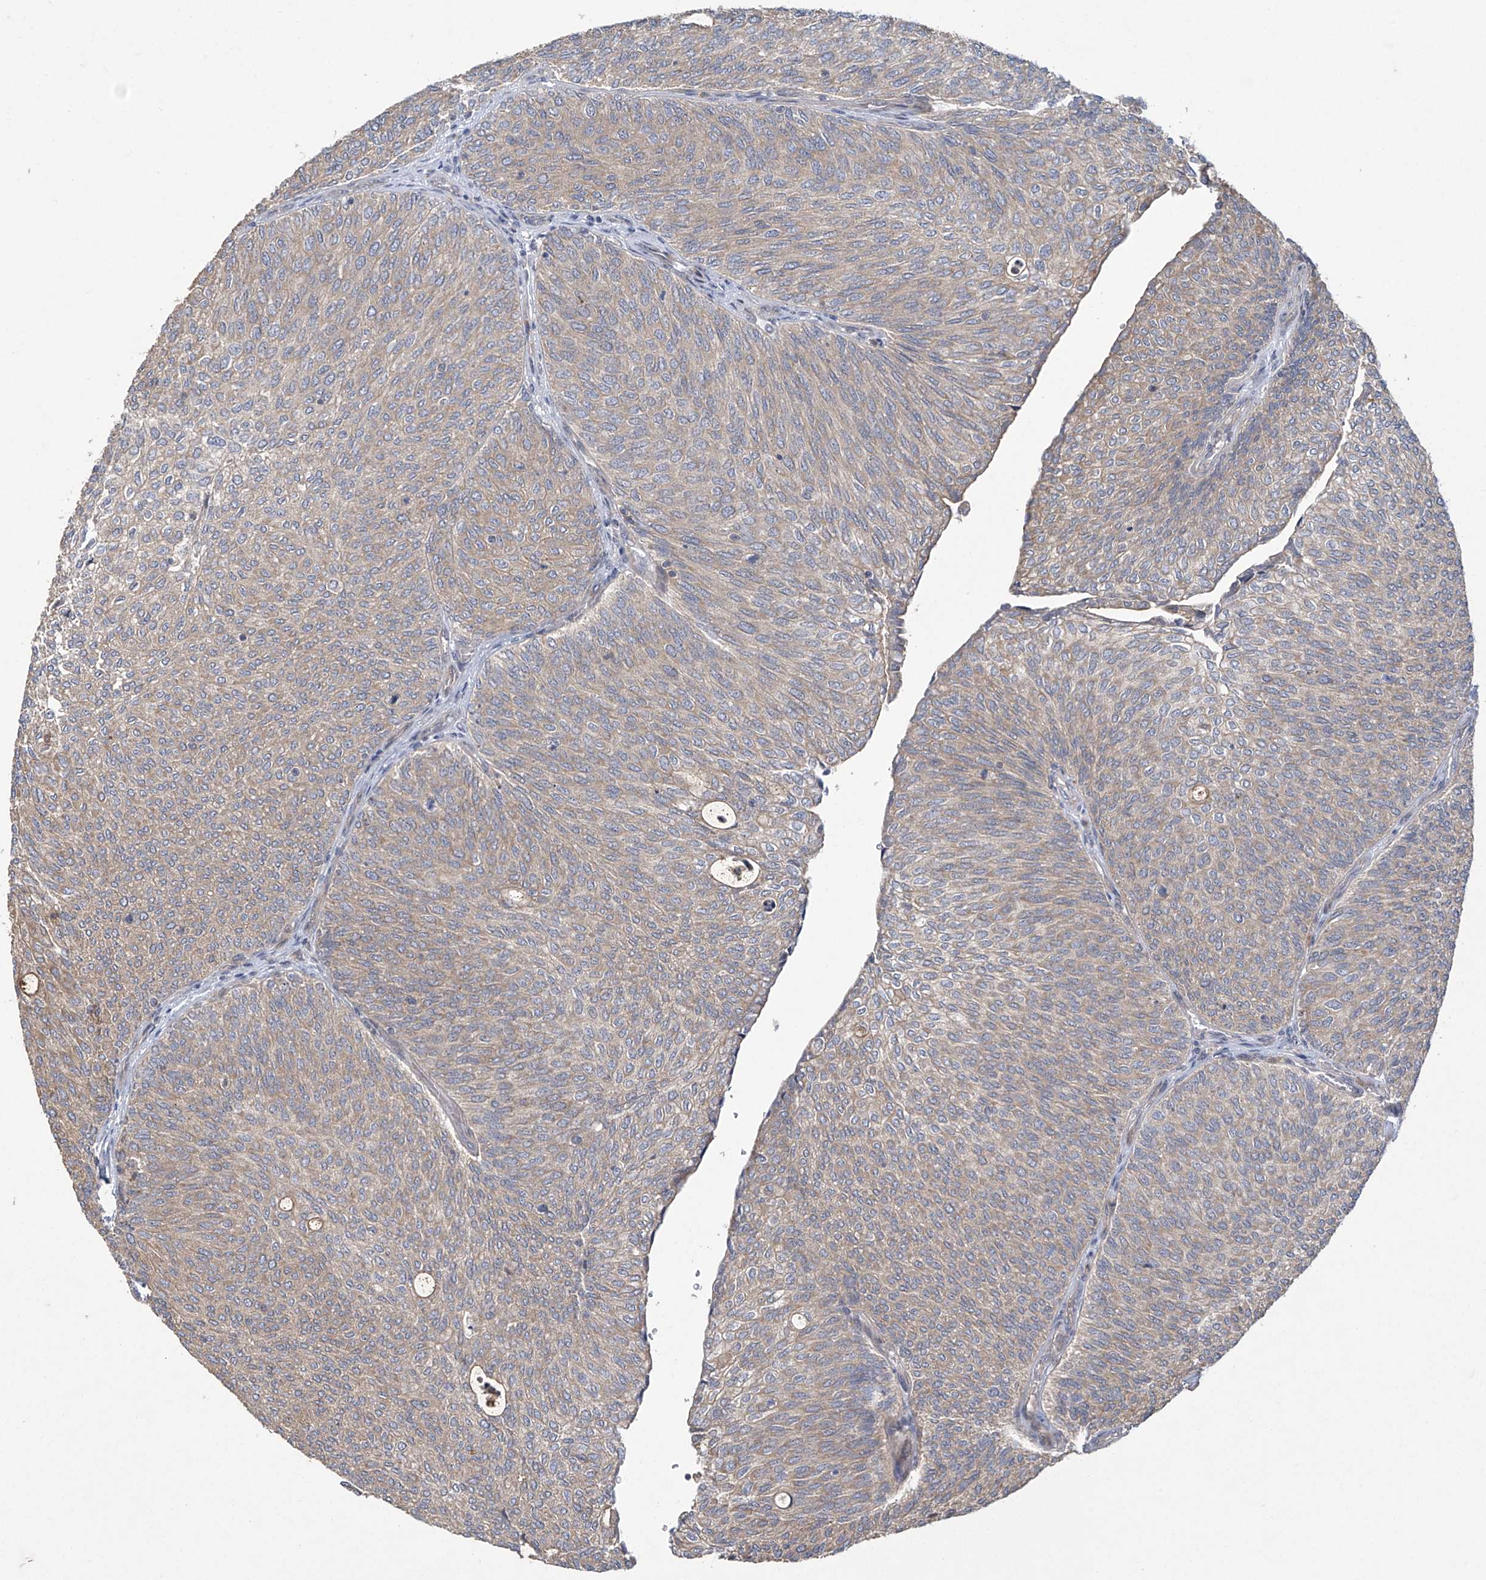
{"staining": {"intensity": "weak", "quantity": ">75%", "location": "cytoplasmic/membranous"}, "tissue": "urothelial cancer", "cell_type": "Tumor cells", "image_type": "cancer", "snomed": [{"axis": "morphology", "description": "Urothelial carcinoma, Low grade"}, {"axis": "topography", "description": "Urinary bladder"}], "caption": "Protein expression by immunohistochemistry (IHC) demonstrates weak cytoplasmic/membranous positivity in approximately >75% of tumor cells in low-grade urothelial carcinoma. (DAB = brown stain, brightfield microscopy at high magnification).", "gene": "TRIM60", "patient": {"sex": "female", "age": 79}}